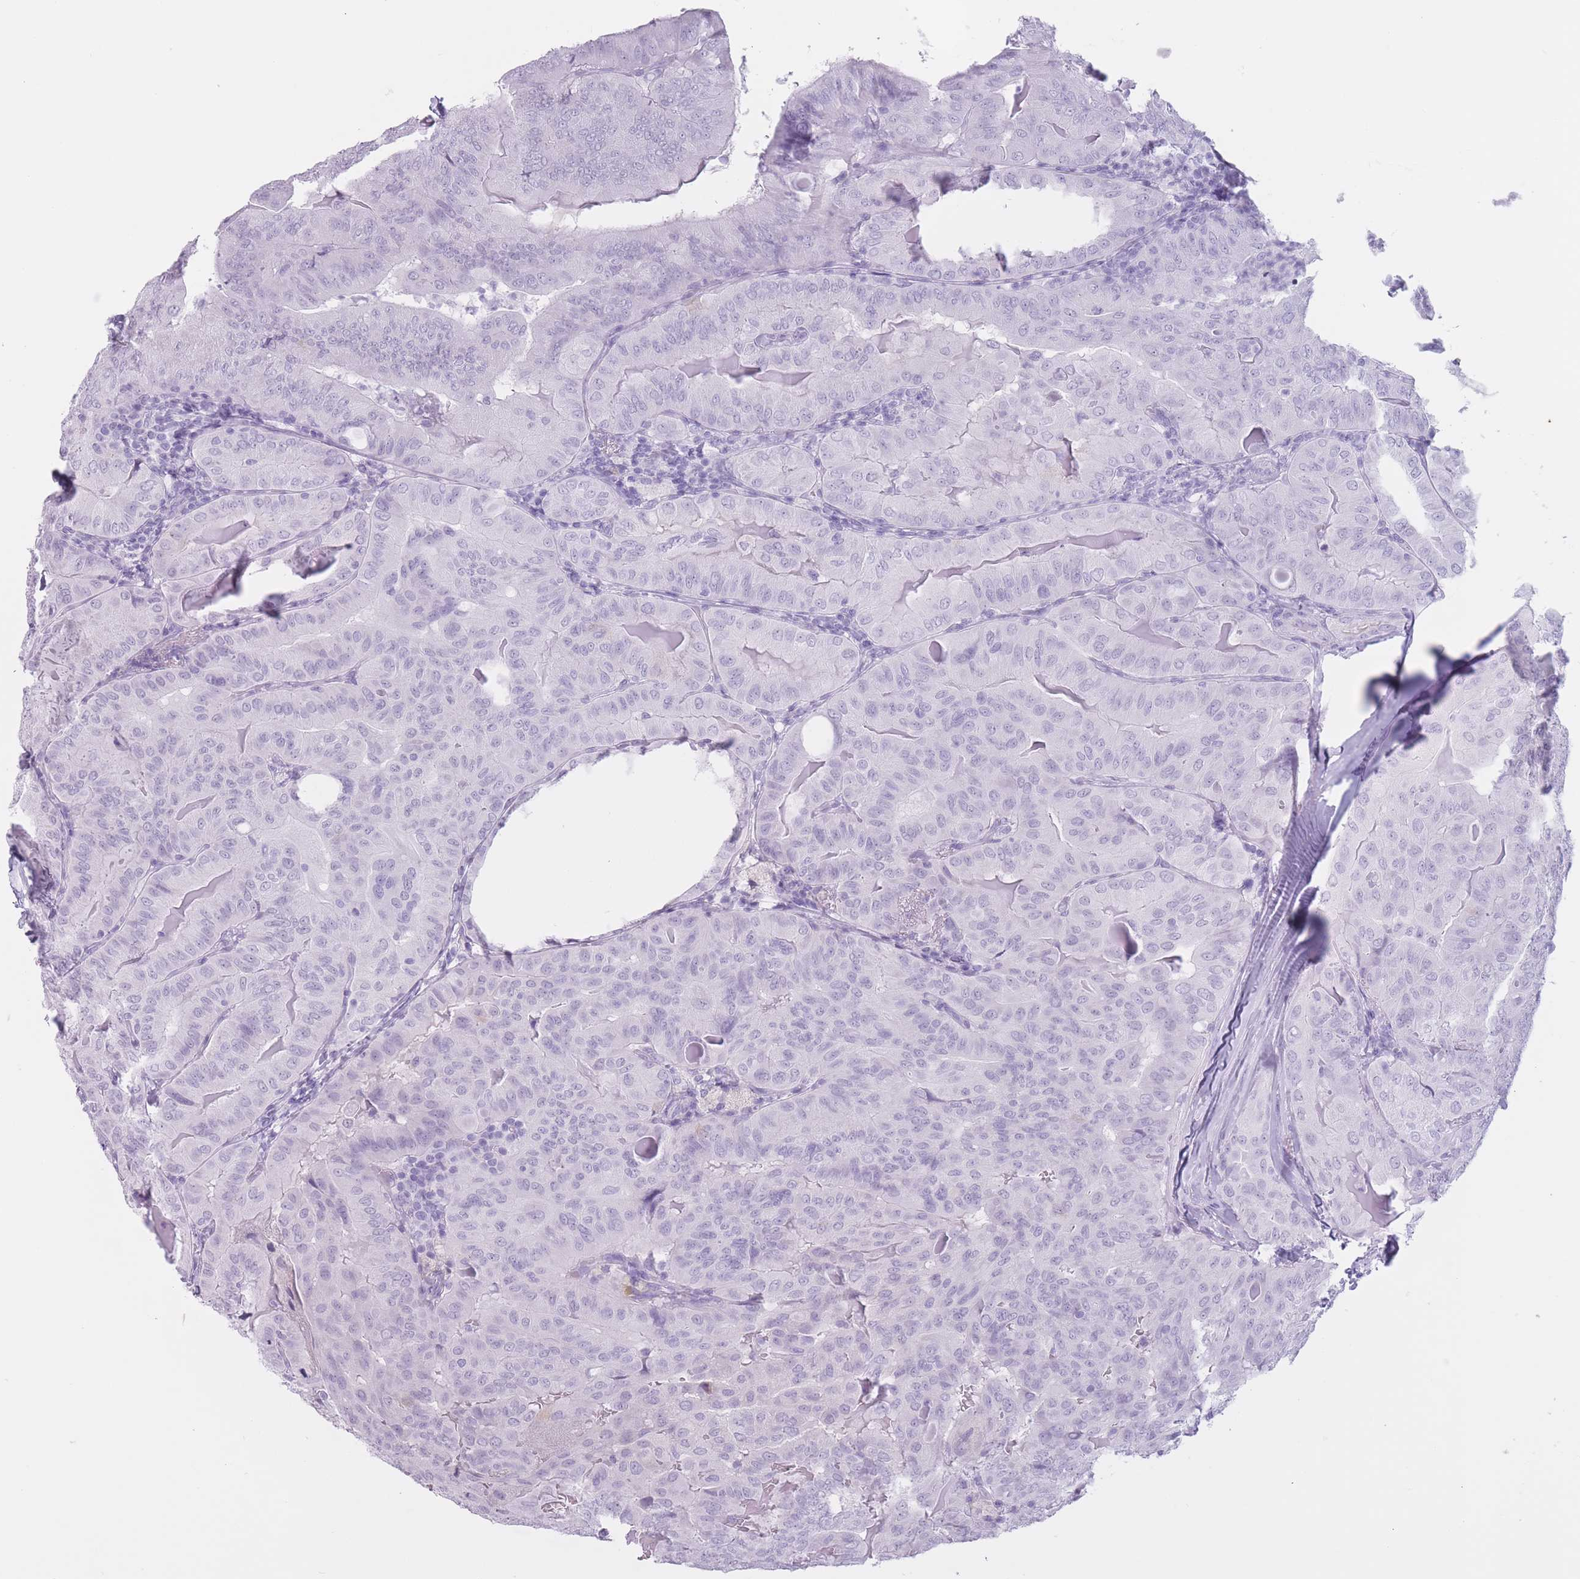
{"staining": {"intensity": "negative", "quantity": "none", "location": "none"}, "tissue": "thyroid cancer", "cell_type": "Tumor cells", "image_type": "cancer", "snomed": [{"axis": "morphology", "description": "Papillary adenocarcinoma, NOS"}, {"axis": "topography", "description": "Thyroid gland"}], "caption": "Immunohistochemistry (IHC) histopathology image of thyroid papillary adenocarcinoma stained for a protein (brown), which displays no positivity in tumor cells. The staining was performed using DAB (3,3'-diaminobenzidine) to visualize the protein expression in brown, while the nuclei were stained in blue with hematoxylin (Magnification: 20x).", "gene": "PNMA3", "patient": {"sex": "female", "age": 68}}